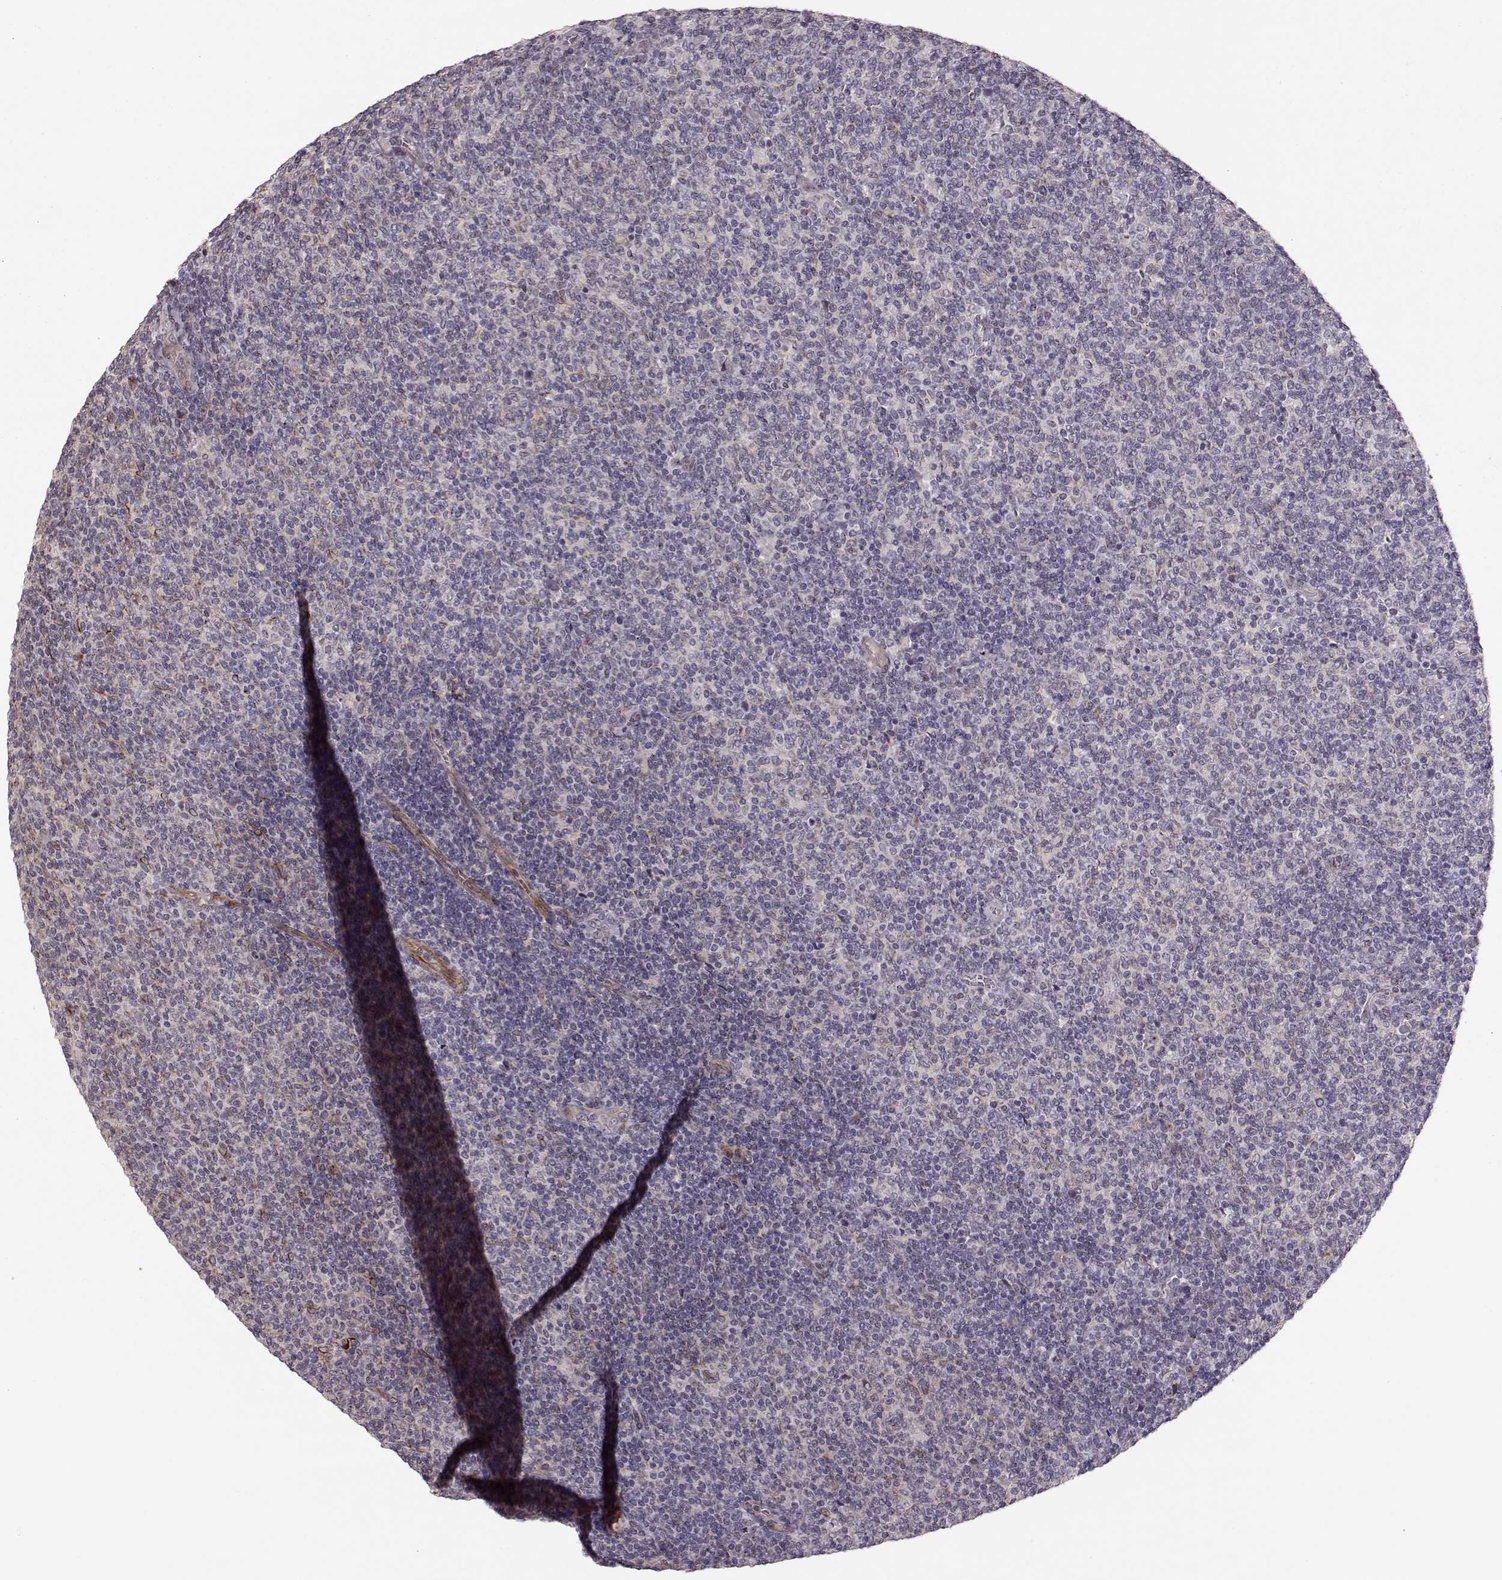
{"staining": {"intensity": "negative", "quantity": "none", "location": "none"}, "tissue": "lymphoma", "cell_type": "Tumor cells", "image_type": "cancer", "snomed": [{"axis": "morphology", "description": "Malignant lymphoma, non-Hodgkin's type, Low grade"}, {"axis": "topography", "description": "Lymph node"}], "caption": "The image shows no staining of tumor cells in lymphoma.", "gene": "MTR", "patient": {"sex": "male", "age": 52}}